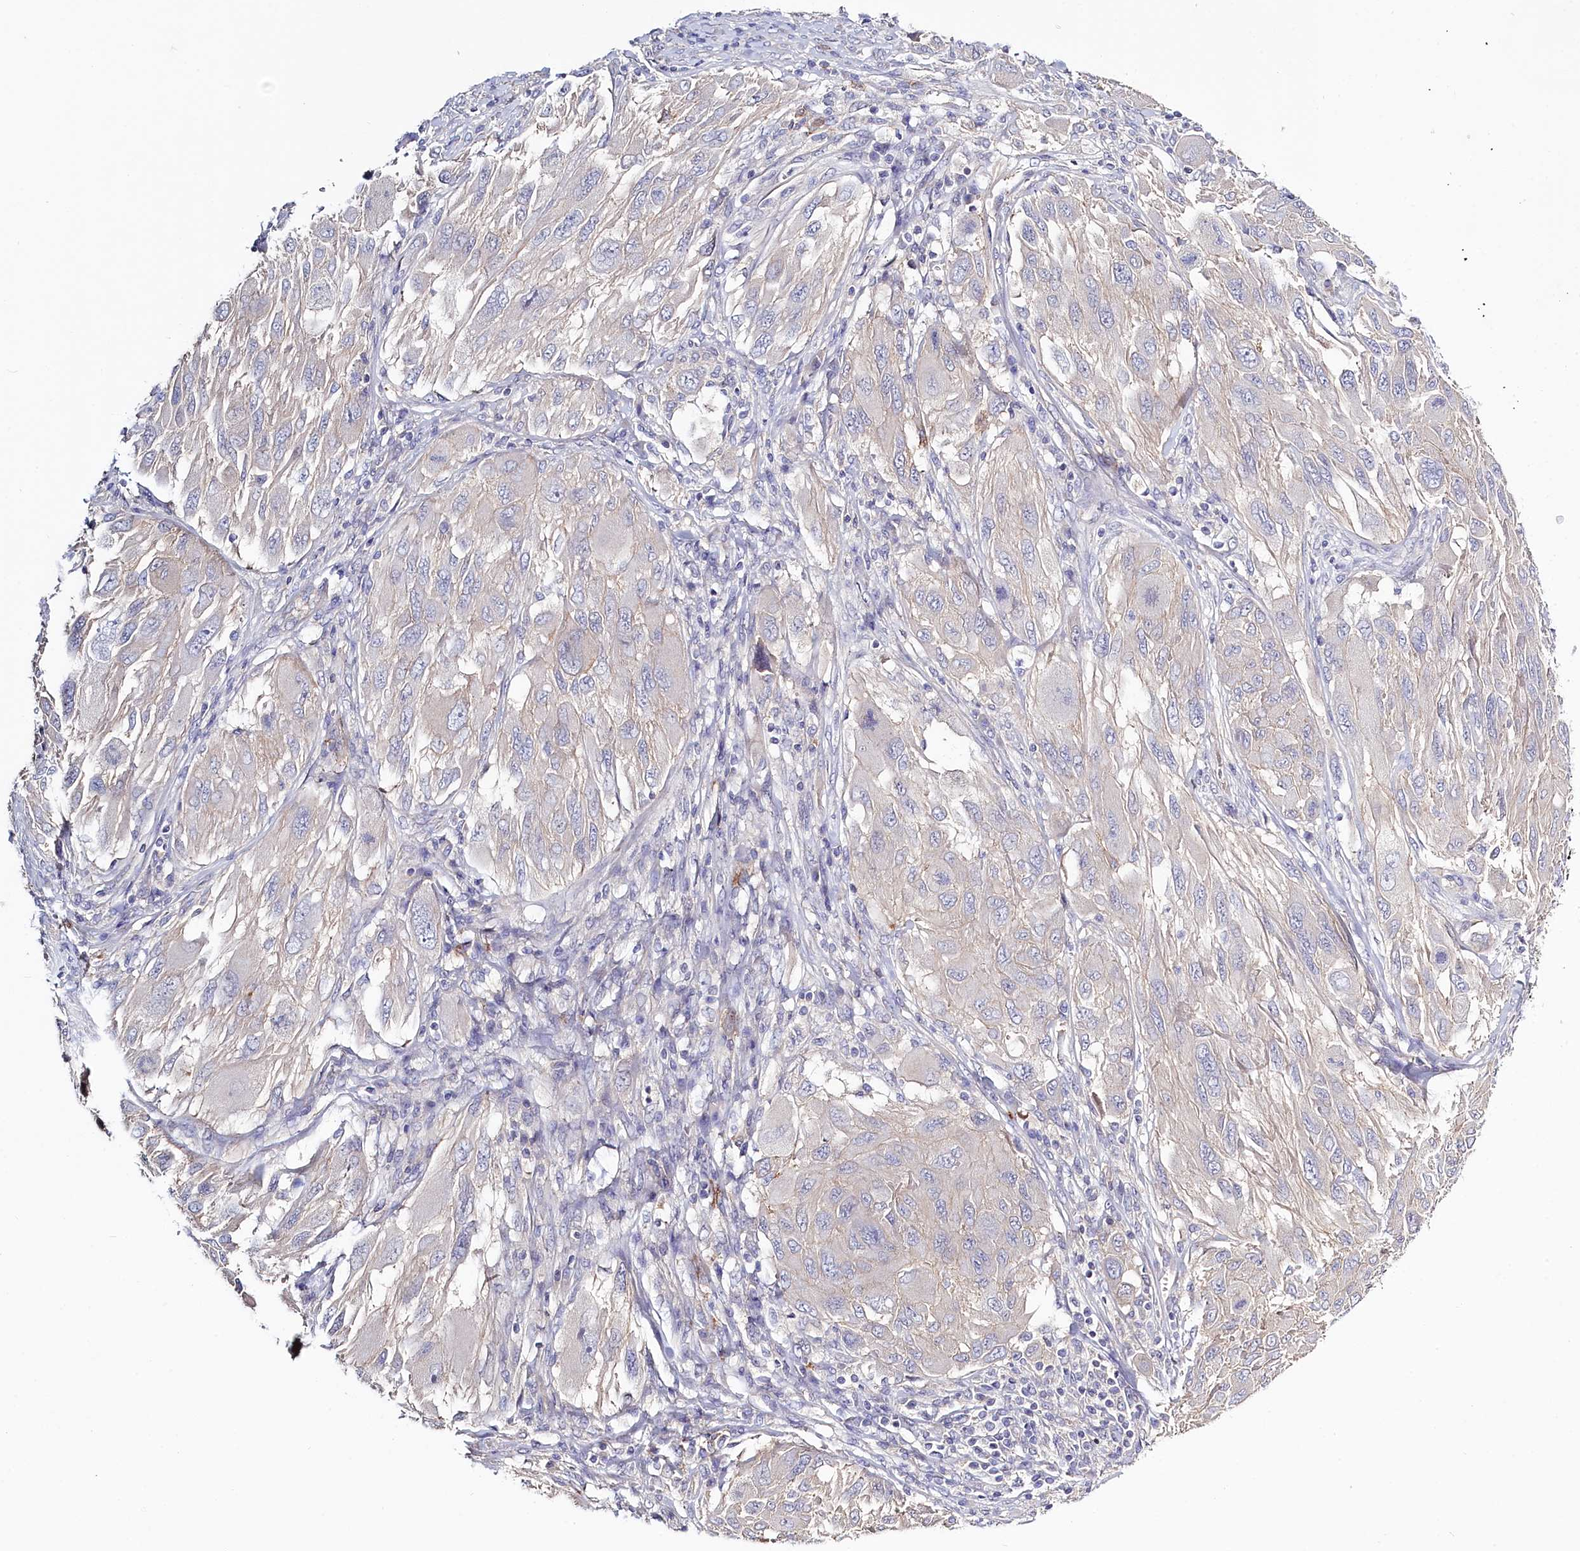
{"staining": {"intensity": "negative", "quantity": "none", "location": "none"}, "tissue": "melanoma", "cell_type": "Tumor cells", "image_type": "cancer", "snomed": [{"axis": "morphology", "description": "Malignant melanoma, NOS"}, {"axis": "topography", "description": "Skin"}], "caption": "DAB immunohistochemical staining of malignant melanoma exhibits no significant positivity in tumor cells. (DAB immunohistochemistry (IHC) visualized using brightfield microscopy, high magnification).", "gene": "PDE6D", "patient": {"sex": "female", "age": 91}}